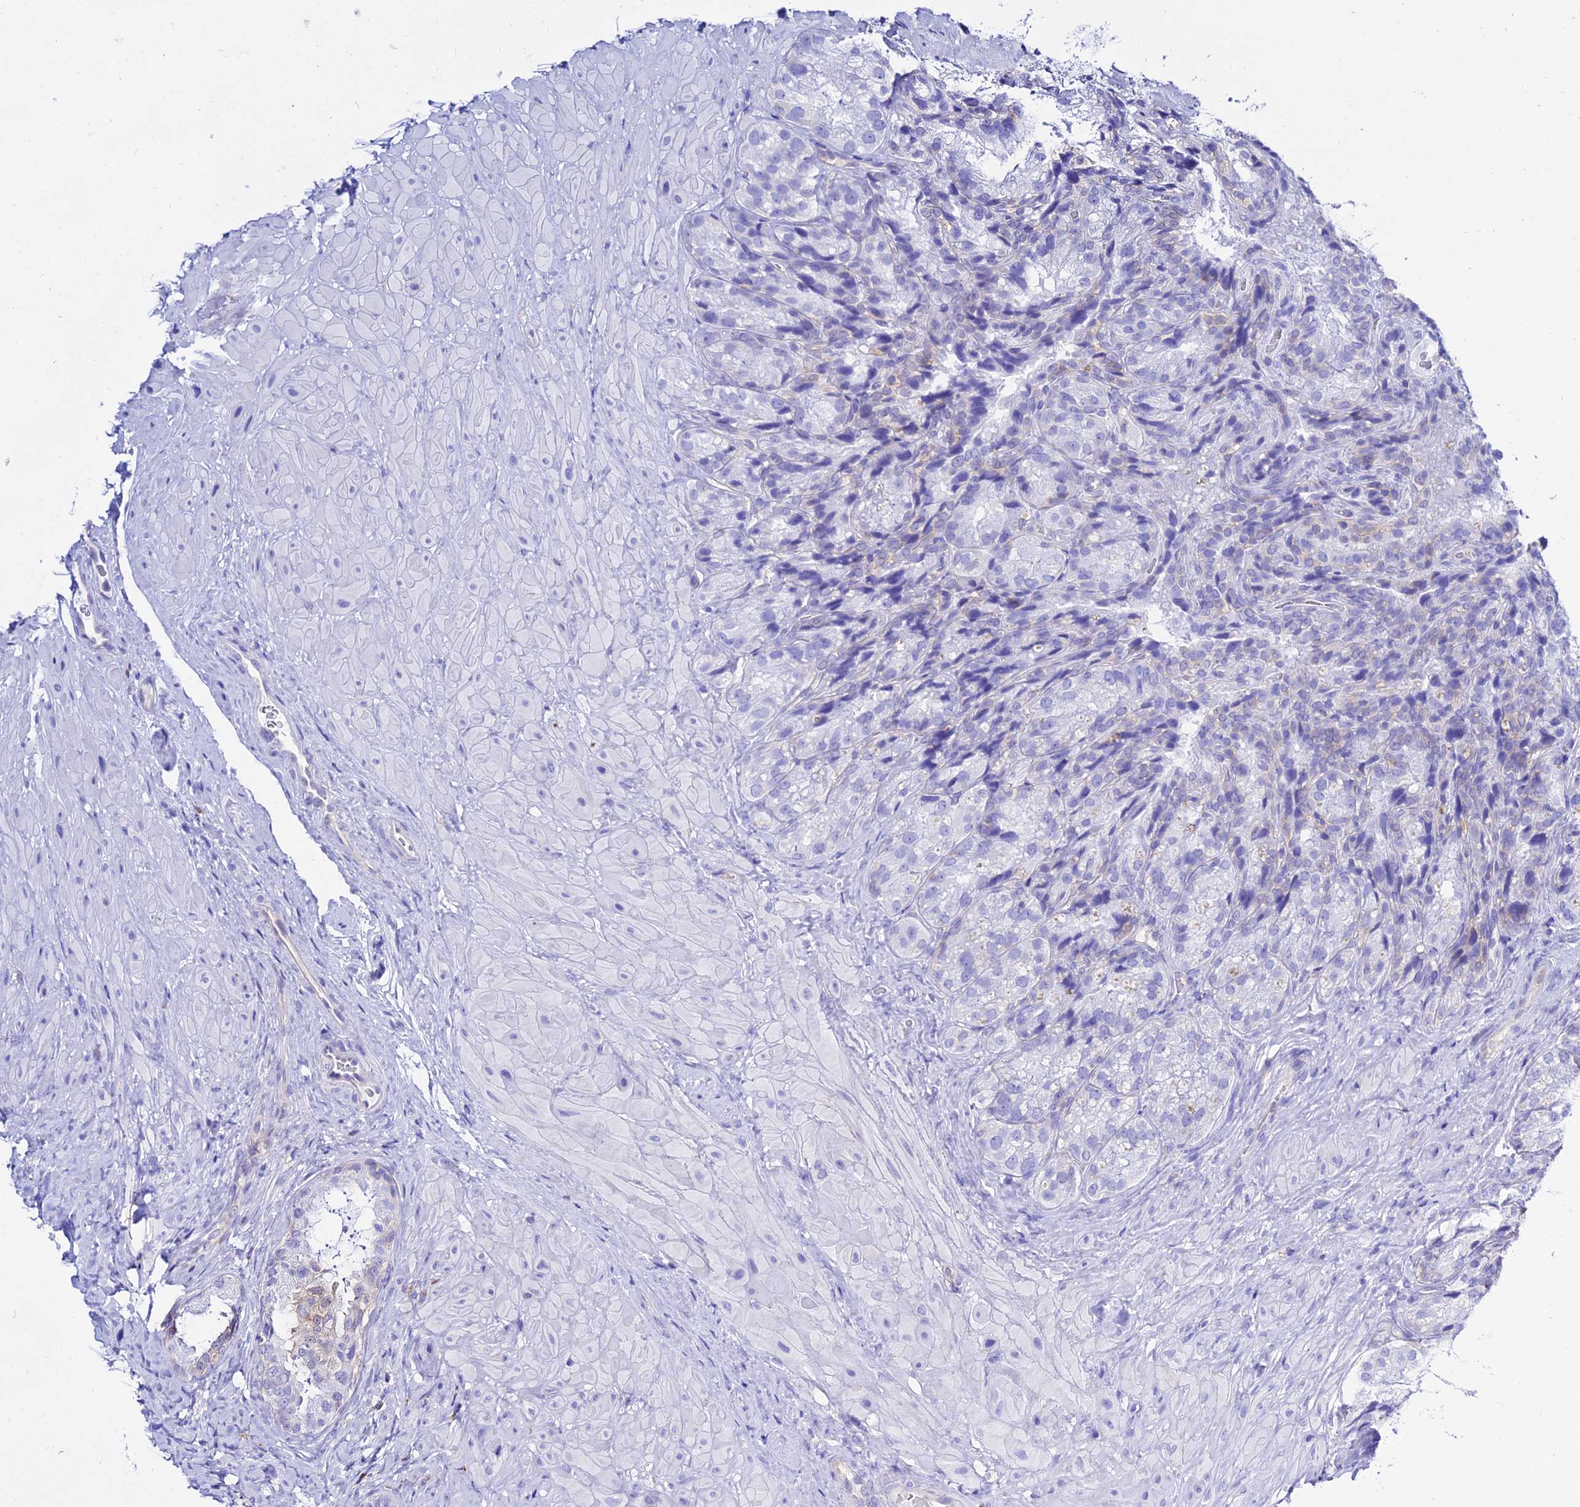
{"staining": {"intensity": "negative", "quantity": "none", "location": "none"}, "tissue": "seminal vesicle", "cell_type": "Glandular cells", "image_type": "normal", "snomed": [{"axis": "morphology", "description": "Normal tissue, NOS"}, {"axis": "topography", "description": "Seminal veicle"}], "caption": "Immunohistochemistry histopathology image of unremarkable seminal vesicle: human seminal vesicle stained with DAB (3,3'-diaminobenzidine) displays no significant protein positivity in glandular cells.", "gene": "S100A16", "patient": {"sex": "male", "age": 58}}